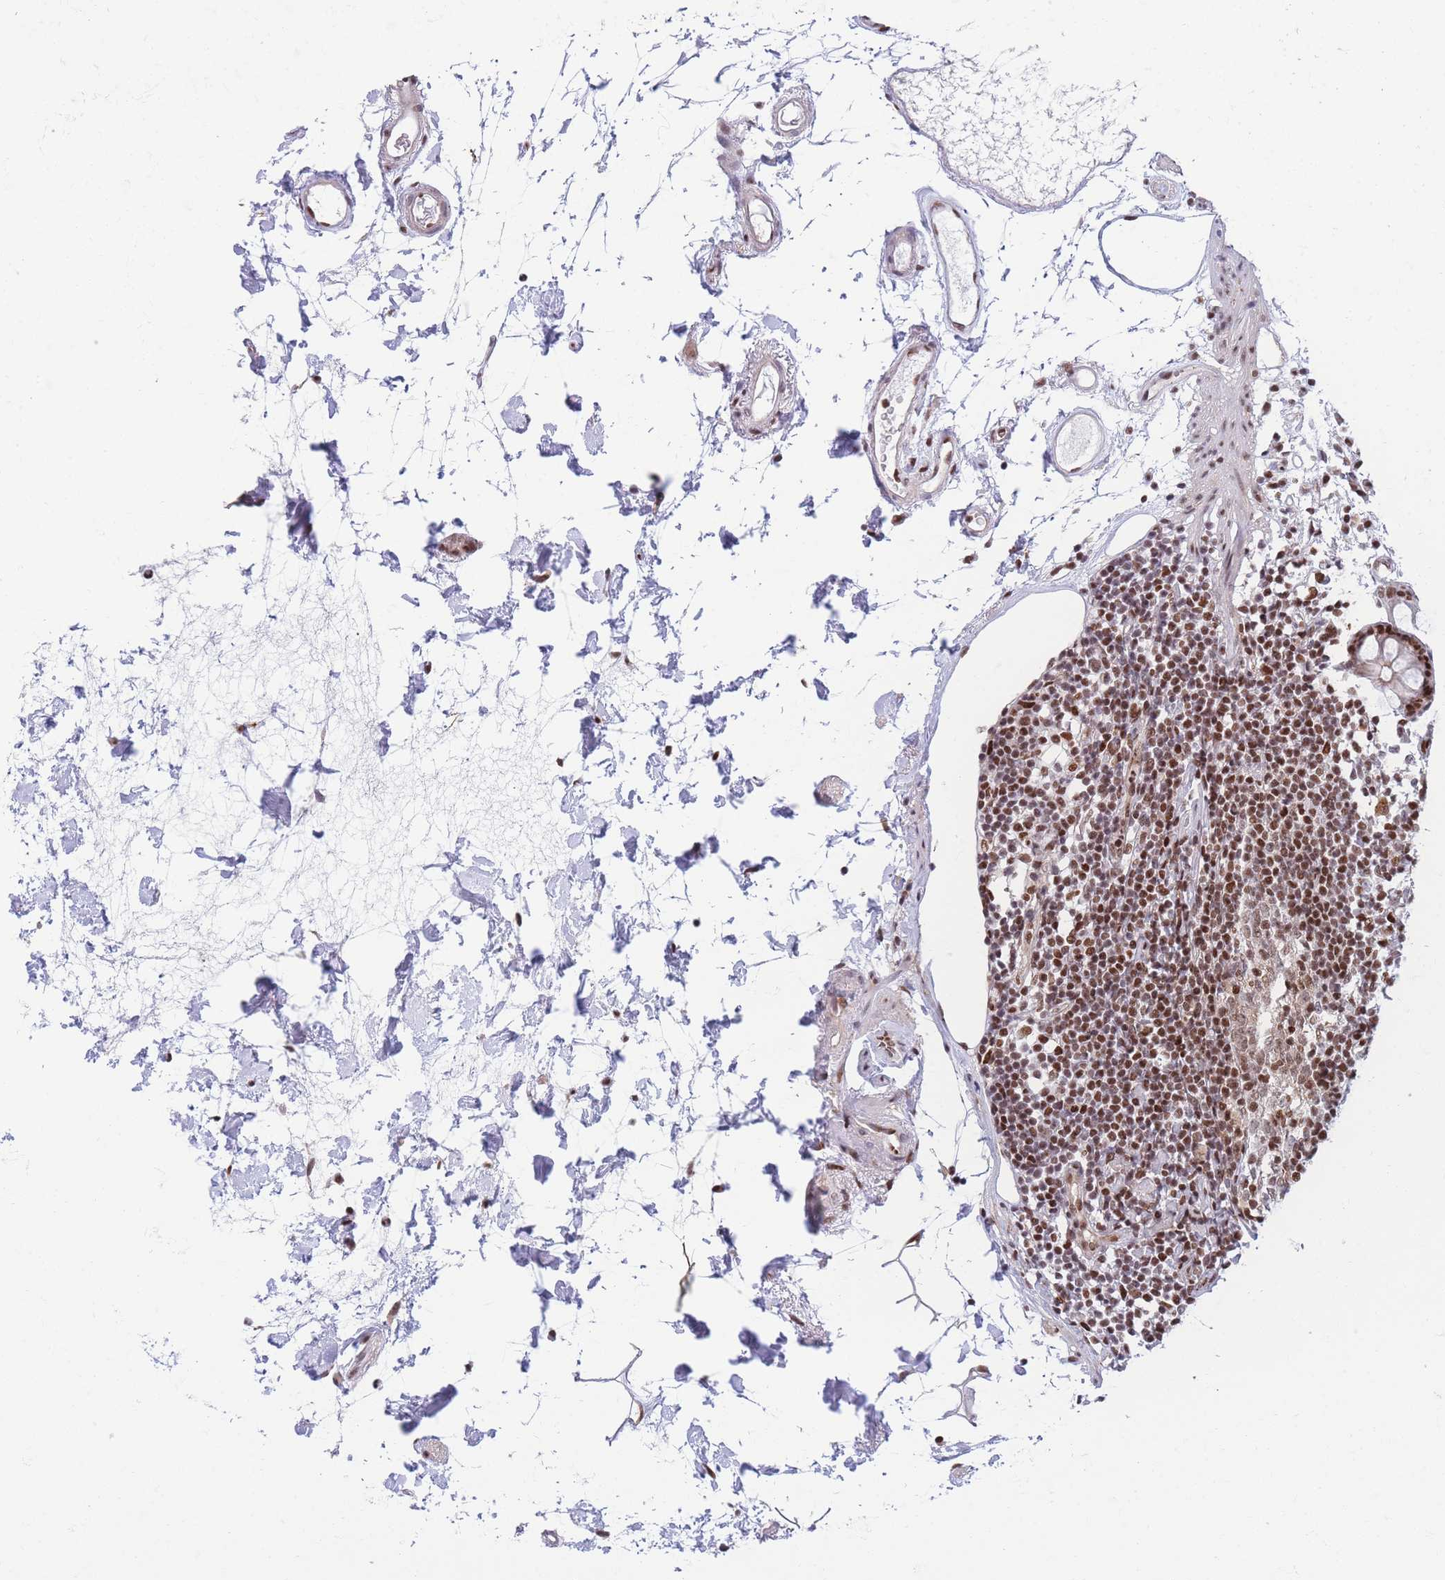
{"staining": {"intensity": "moderate", "quantity": "25%-75%", "location": "nuclear"}, "tissue": "colon", "cell_type": "Endothelial cells", "image_type": "normal", "snomed": [{"axis": "morphology", "description": "Normal tissue, NOS"}, {"axis": "topography", "description": "Colon"}], "caption": "Immunohistochemistry (IHC) of benign human colon displays medium levels of moderate nuclear positivity in approximately 25%-75% of endothelial cells. The protein of interest is stained brown, and the nuclei are stained in blue (DAB (3,3'-diaminobenzidine) IHC with brightfield microscopy, high magnification).", "gene": "DNAJC3", "patient": {"sex": "female", "age": 84}}